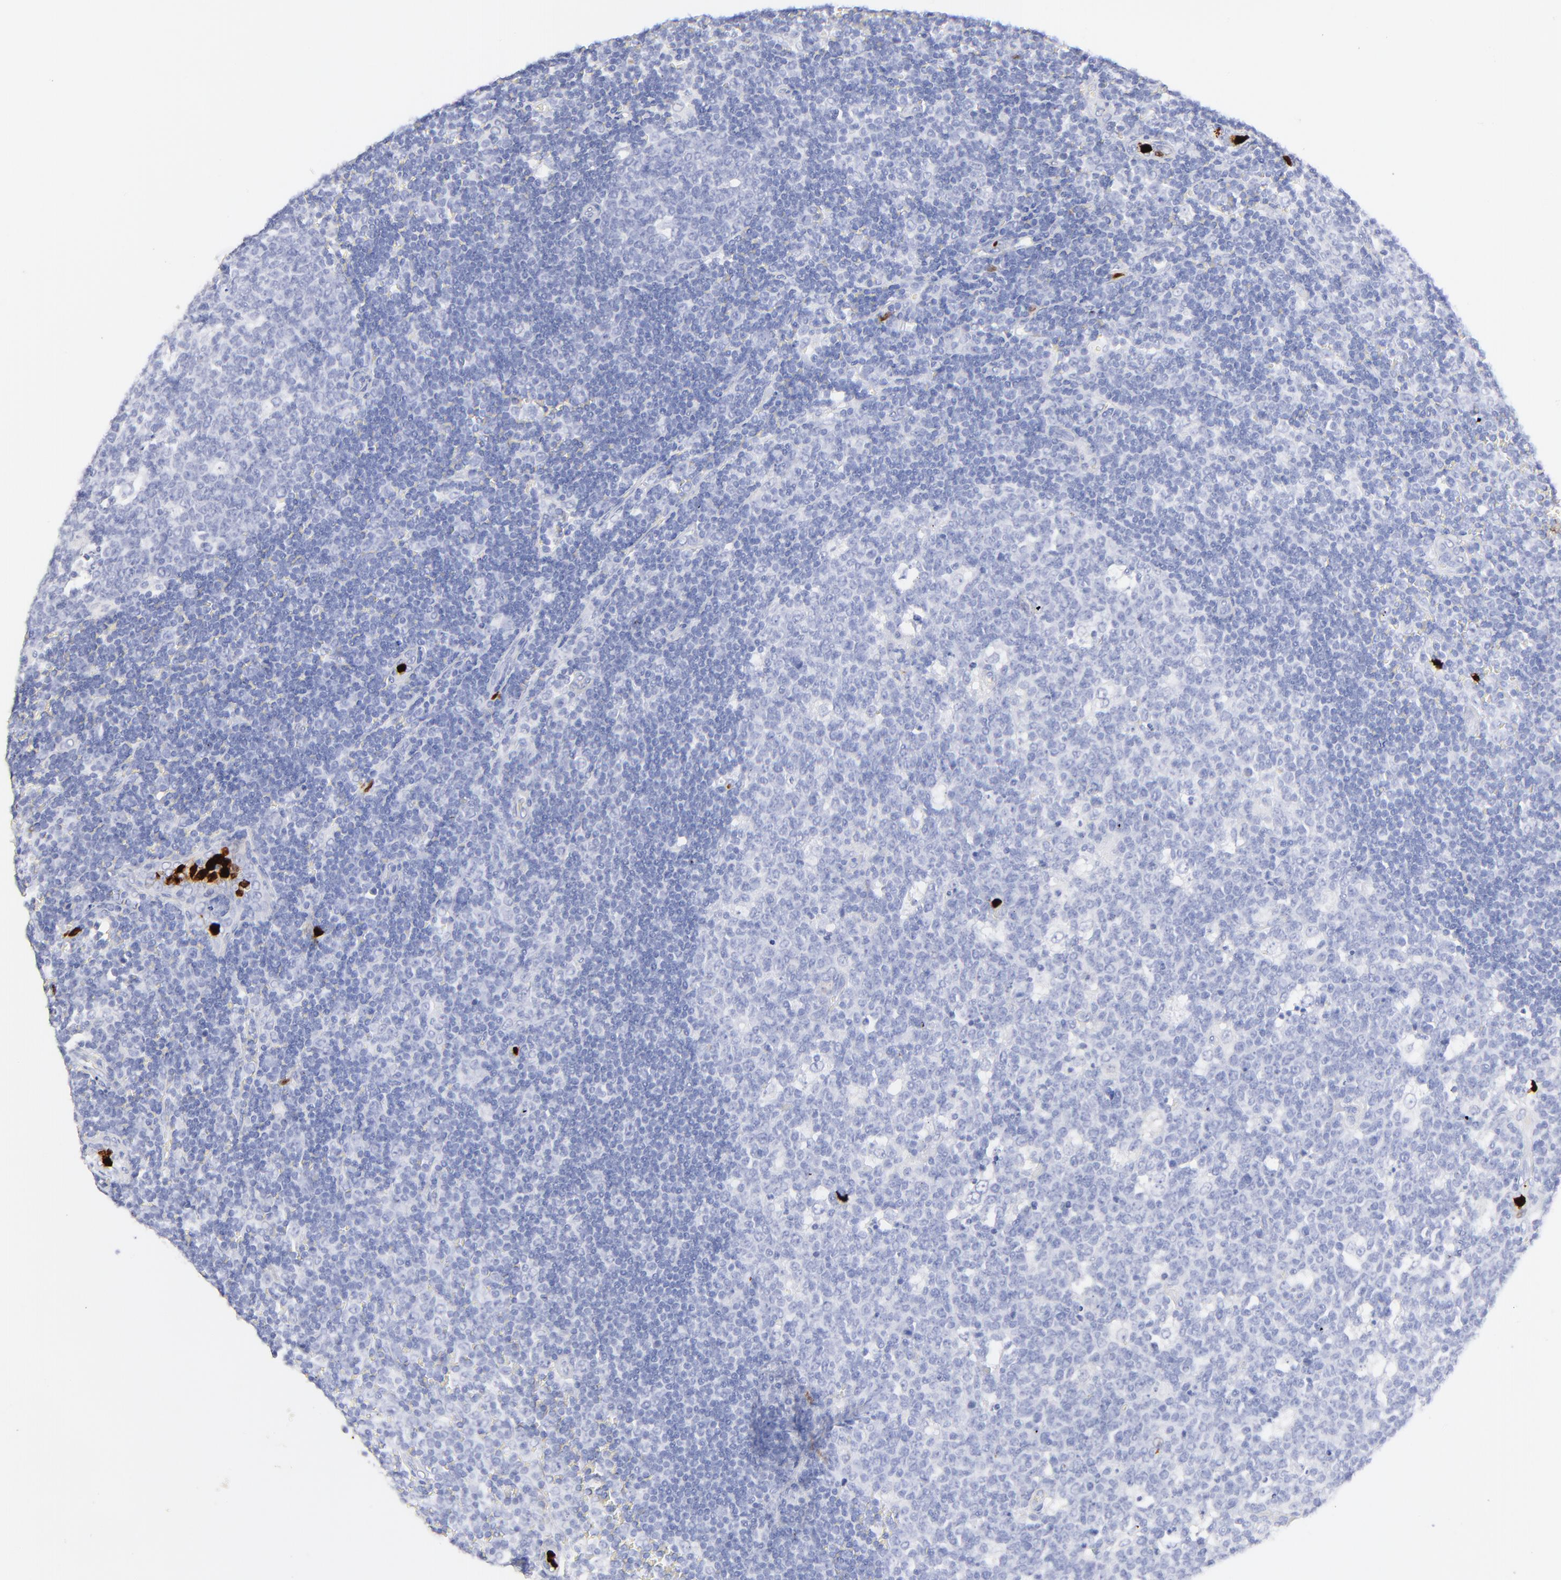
{"staining": {"intensity": "negative", "quantity": "none", "location": "none"}, "tissue": "lymph node", "cell_type": "Germinal center cells", "image_type": "normal", "snomed": [{"axis": "morphology", "description": "Normal tissue, NOS"}, {"axis": "topography", "description": "Lymph node"}, {"axis": "topography", "description": "Salivary gland"}], "caption": "High magnification brightfield microscopy of normal lymph node stained with DAB (3,3'-diaminobenzidine) (brown) and counterstained with hematoxylin (blue): germinal center cells show no significant expression. (DAB immunohistochemistry (IHC), high magnification).", "gene": "S100A12", "patient": {"sex": "male", "age": 8}}